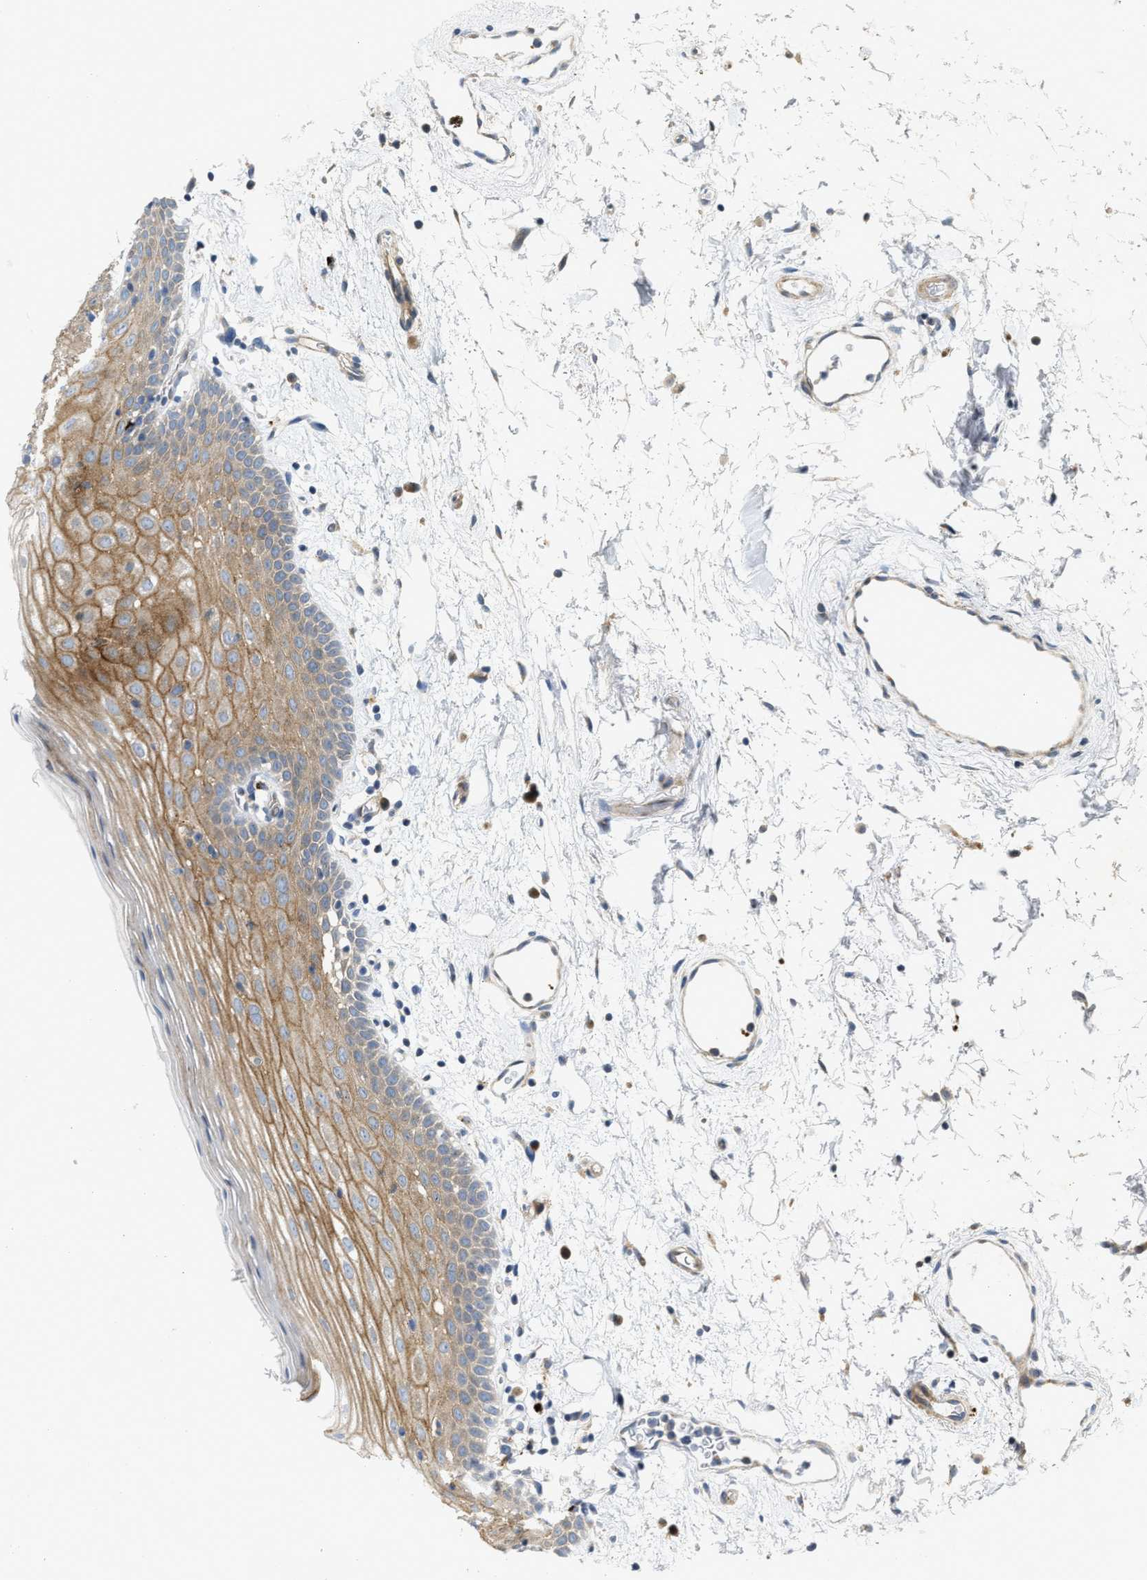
{"staining": {"intensity": "moderate", "quantity": ">75%", "location": "cytoplasmic/membranous"}, "tissue": "oral mucosa", "cell_type": "Squamous epithelial cells", "image_type": "normal", "snomed": [{"axis": "morphology", "description": "Normal tissue, NOS"}, {"axis": "topography", "description": "Oral tissue"}], "caption": "The immunohistochemical stain shows moderate cytoplasmic/membranous positivity in squamous epithelial cells of benign oral mucosa. The staining was performed using DAB (3,3'-diaminobenzidine) to visualize the protein expression in brown, while the nuclei were stained in blue with hematoxylin (Magnification: 20x).", "gene": "KLHDC10", "patient": {"sex": "male", "age": 66}}